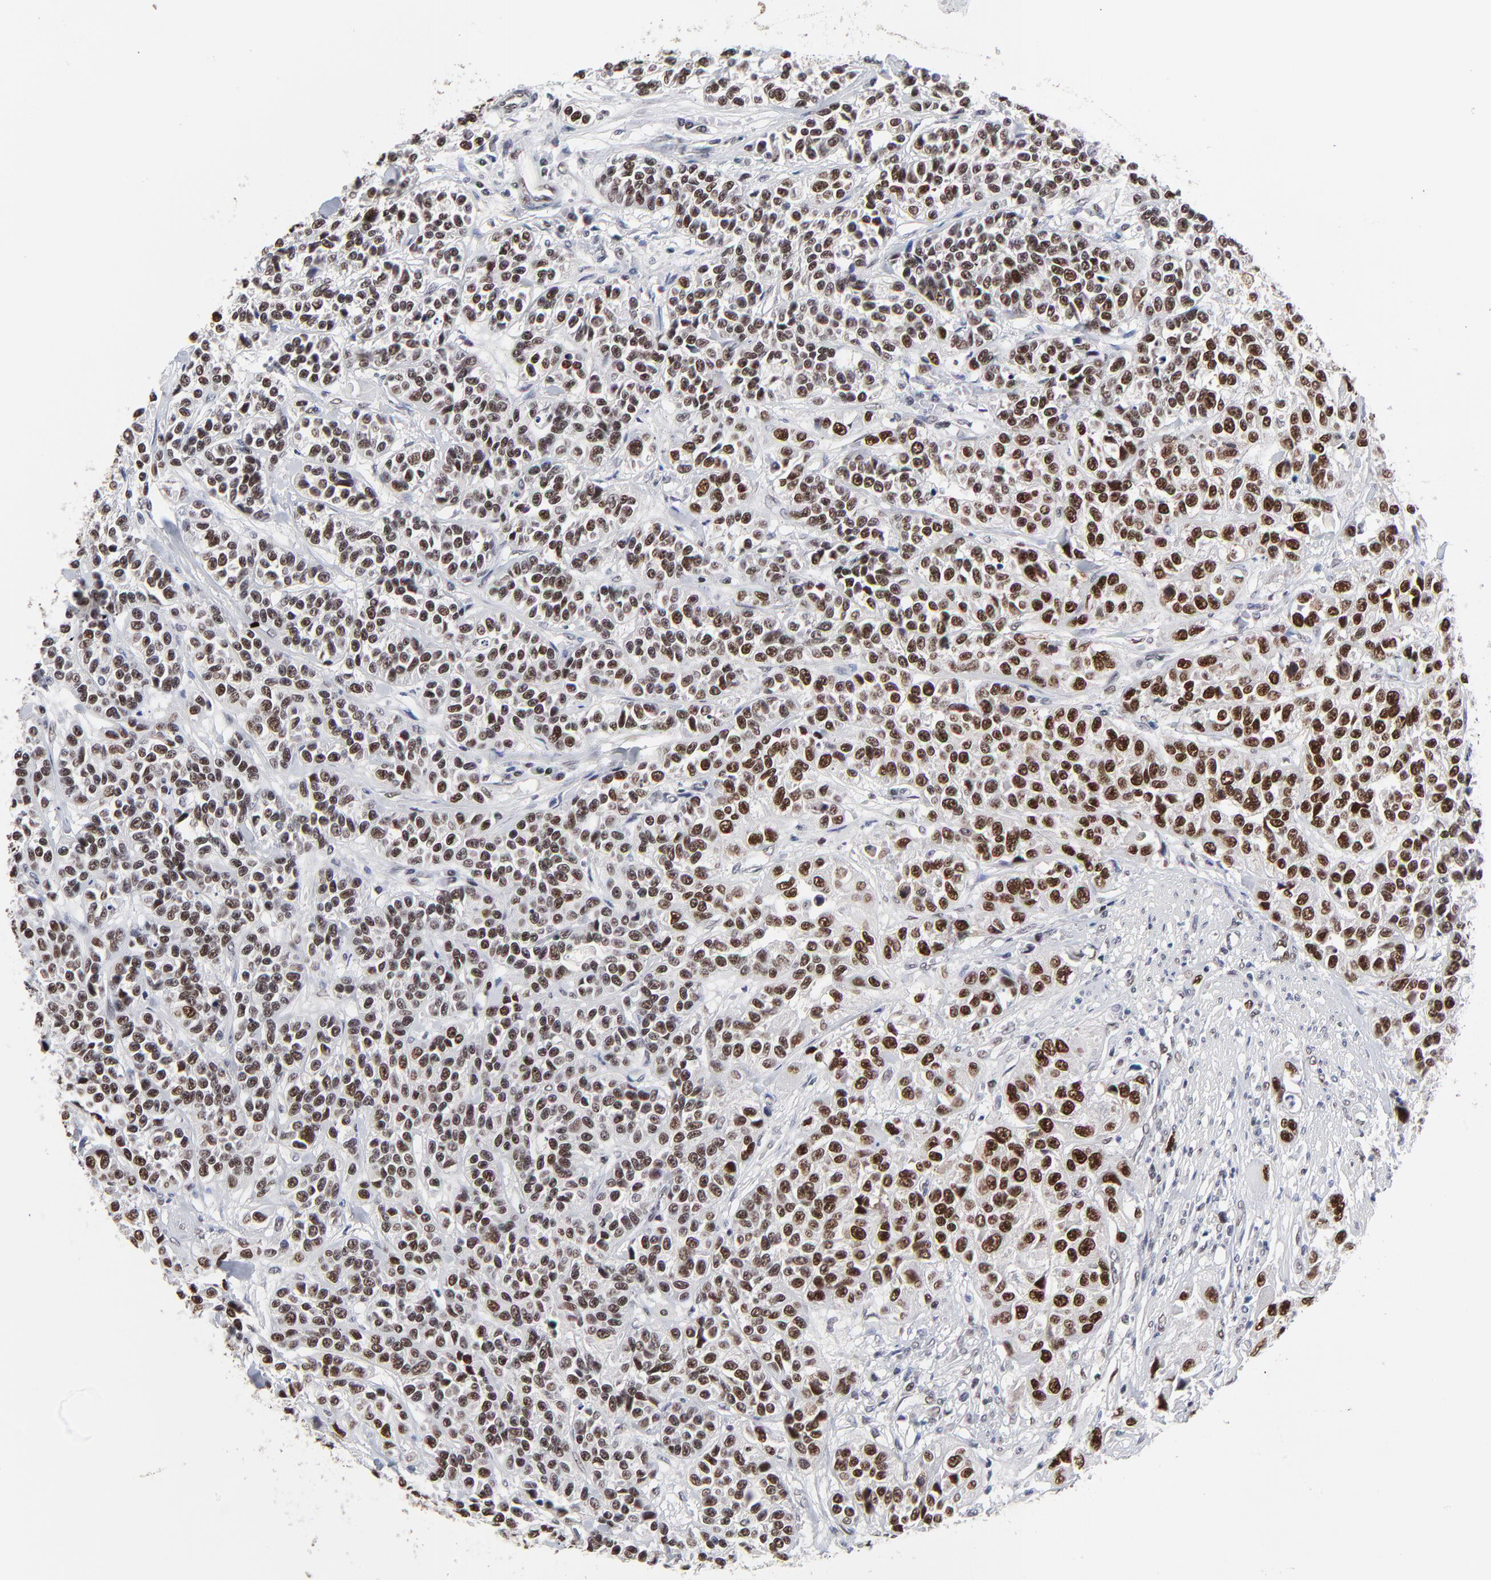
{"staining": {"intensity": "strong", "quantity": ">75%", "location": "nuclear"}, "tissue": "urothelial cancer", "cell_type": "Tumor cells", "image_type": "cancer", "snomed": [{"axis": "morphology", "description": "Urothelial carcinoma, High grade"}, {"axis": "topography", "description": "Urinary bladder"}], "caption": "An immunohistochemistry image of tumor tissue is shown. Protein staining in brown labels strong nuclear positivity in high-grade urothelial carcinoma within tumor cells.", "gene": "OGFOD1", "patient": {"sex": "female", "age": 81}}